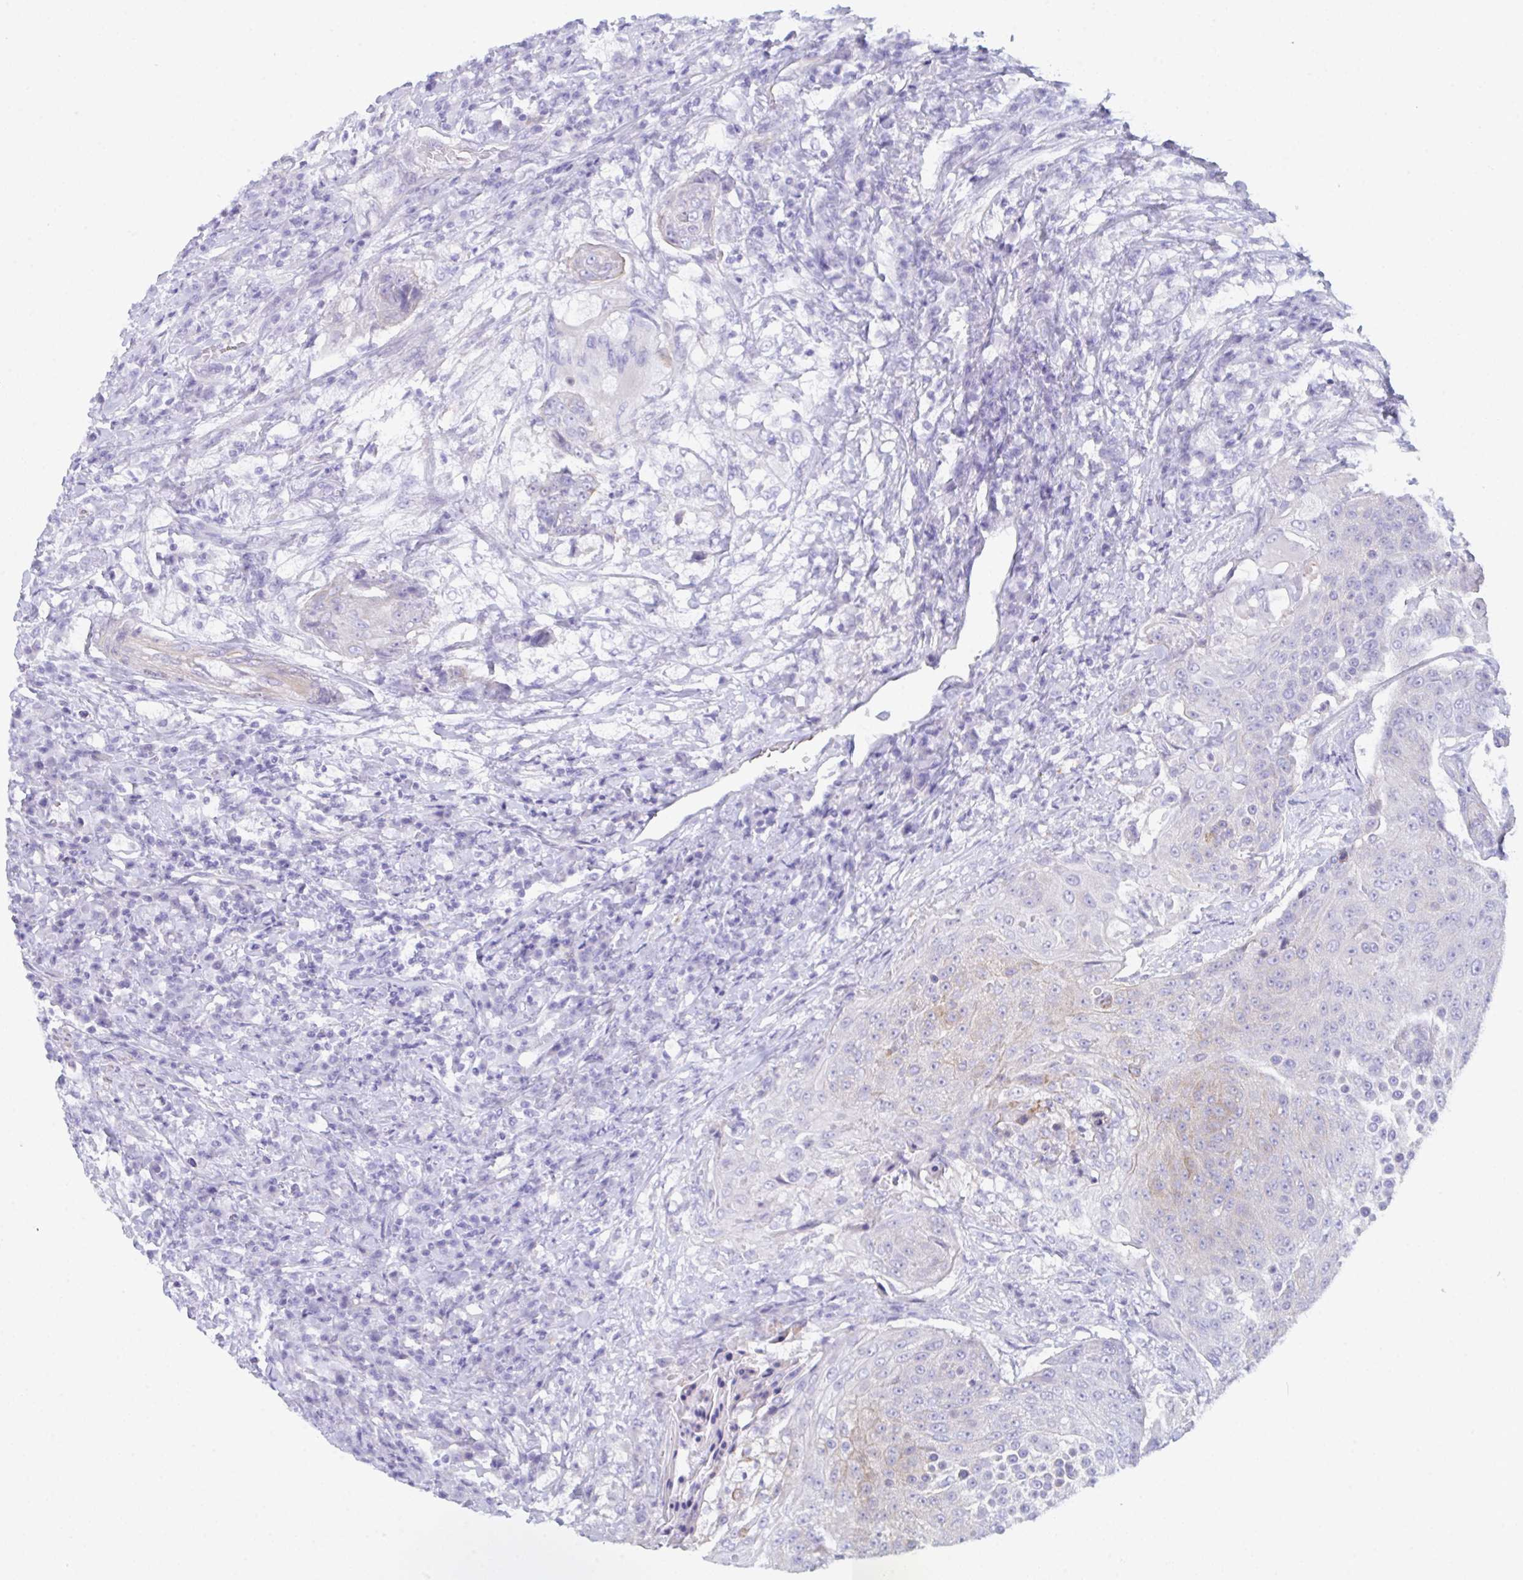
{"staining": {"intensity": "weak", "quantity": "<25%", "location": "cytoplasmic/membranous"}, "tissue": "urothelial cancer", "cell_type": "Tumor cells", "image_type": "cancer", "snomed": [{"axis": "morphology", "description": "Urothelial carcinoma, High grade"}, {"axis": "topography", "description": "Urinary bladder"}], "caption": "Image shows no significant protein staining in tumor cells of urothelial cancer.", "gene": "CEP170B", "patient": {"sex": "female", "age": 63}}